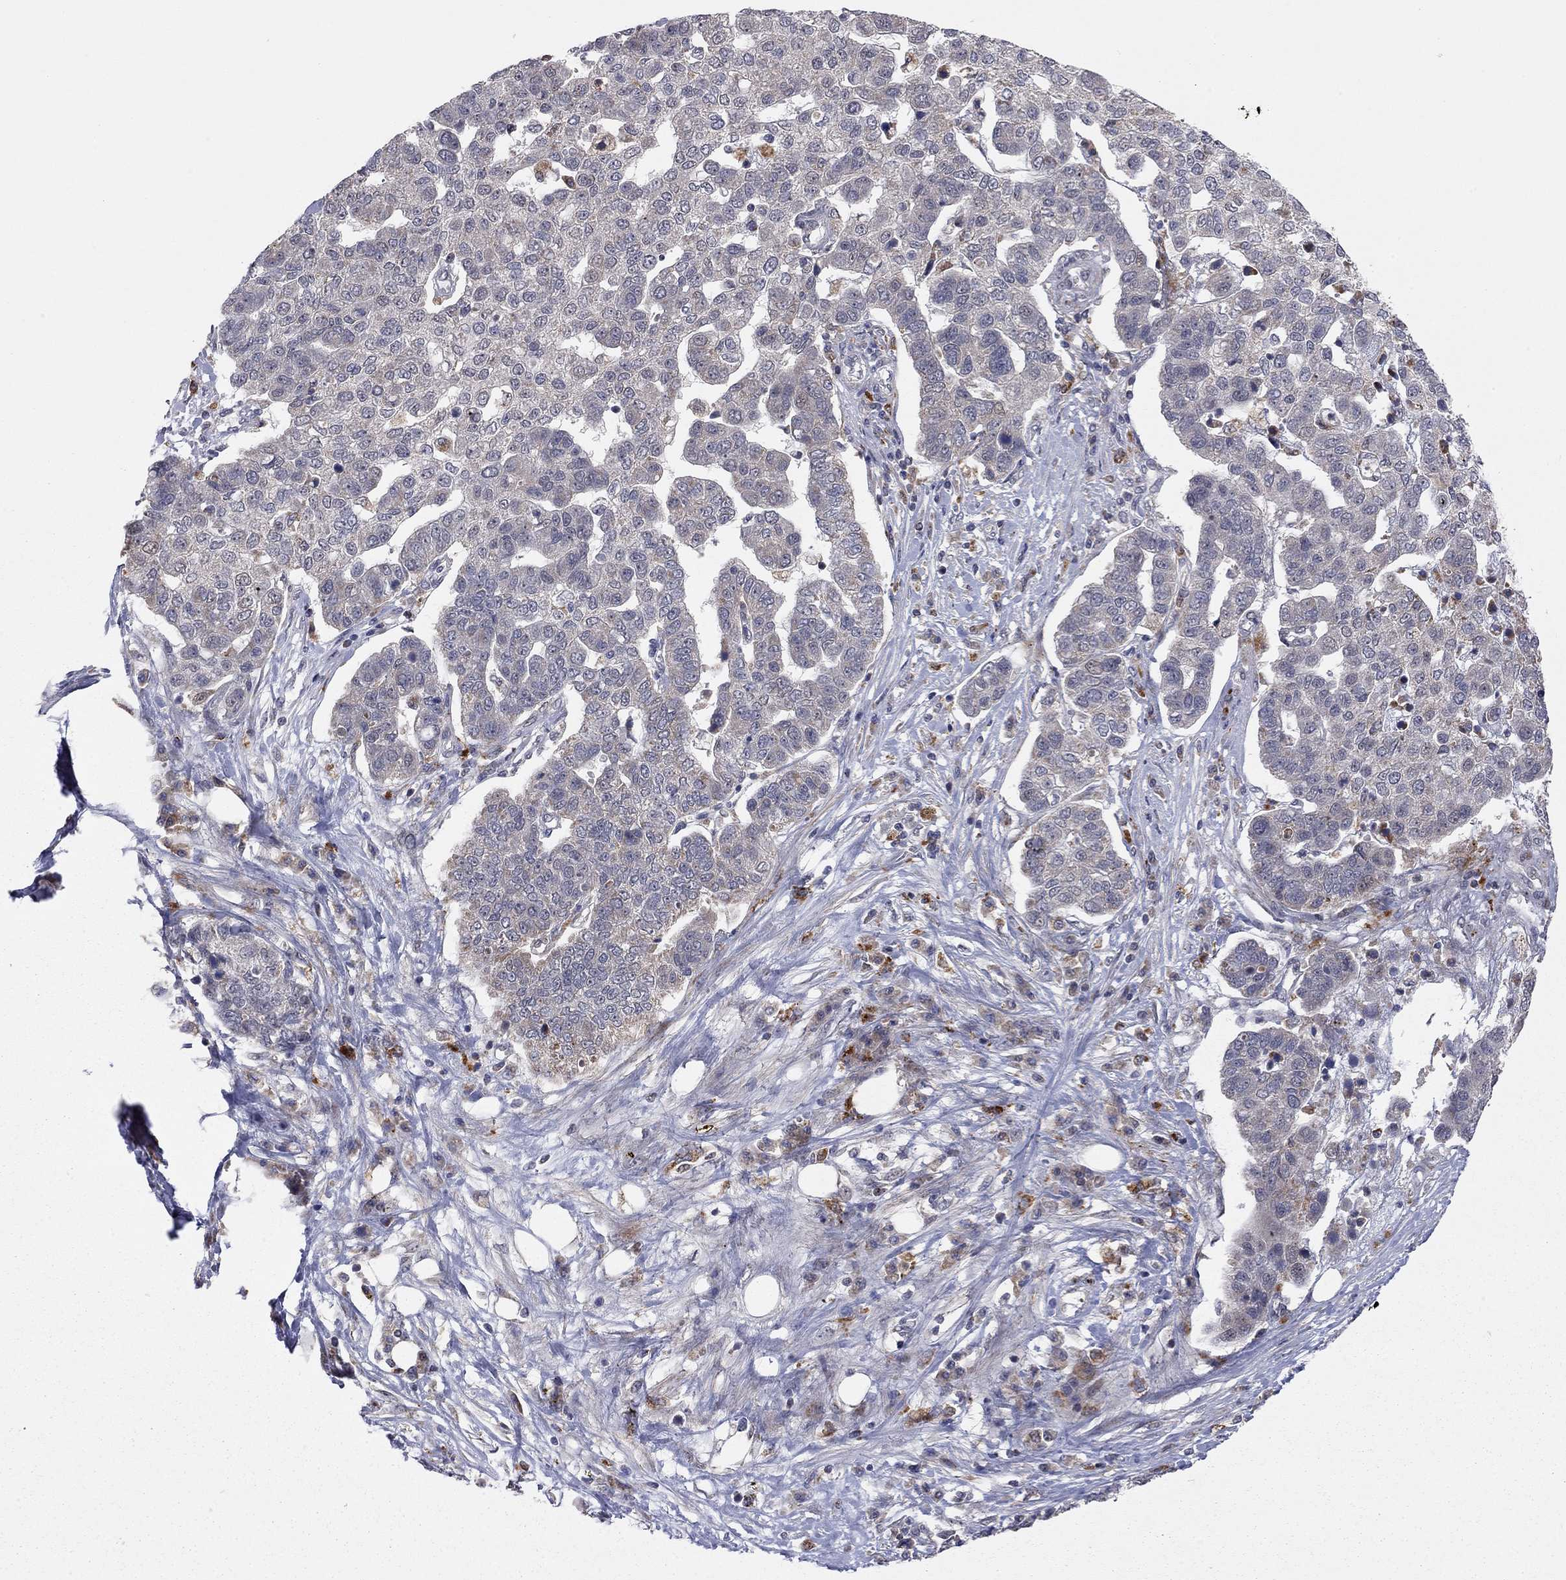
{"staining": {"intensity": "moderate", "quantity": "<25%", "location": "cytoplasmic/membranous"}, "tissue": "pancreatic cancer", "cell_type": "Tumor cells", "image_type": "cancer", "snomed": [{"axis": "morphology", "description": "Adenocarcinoma, NOS"}, {"axis": "topography", "description": "Pancreas"}], "caption": "This is a histology image of IHC staining of adenocarcinoma (pancreatic), which shows moderate positivity in the cytoplasmic/membranous of tumor cells.", "gene": "IDS", "patient": {"sex": "female", "age": 61}}